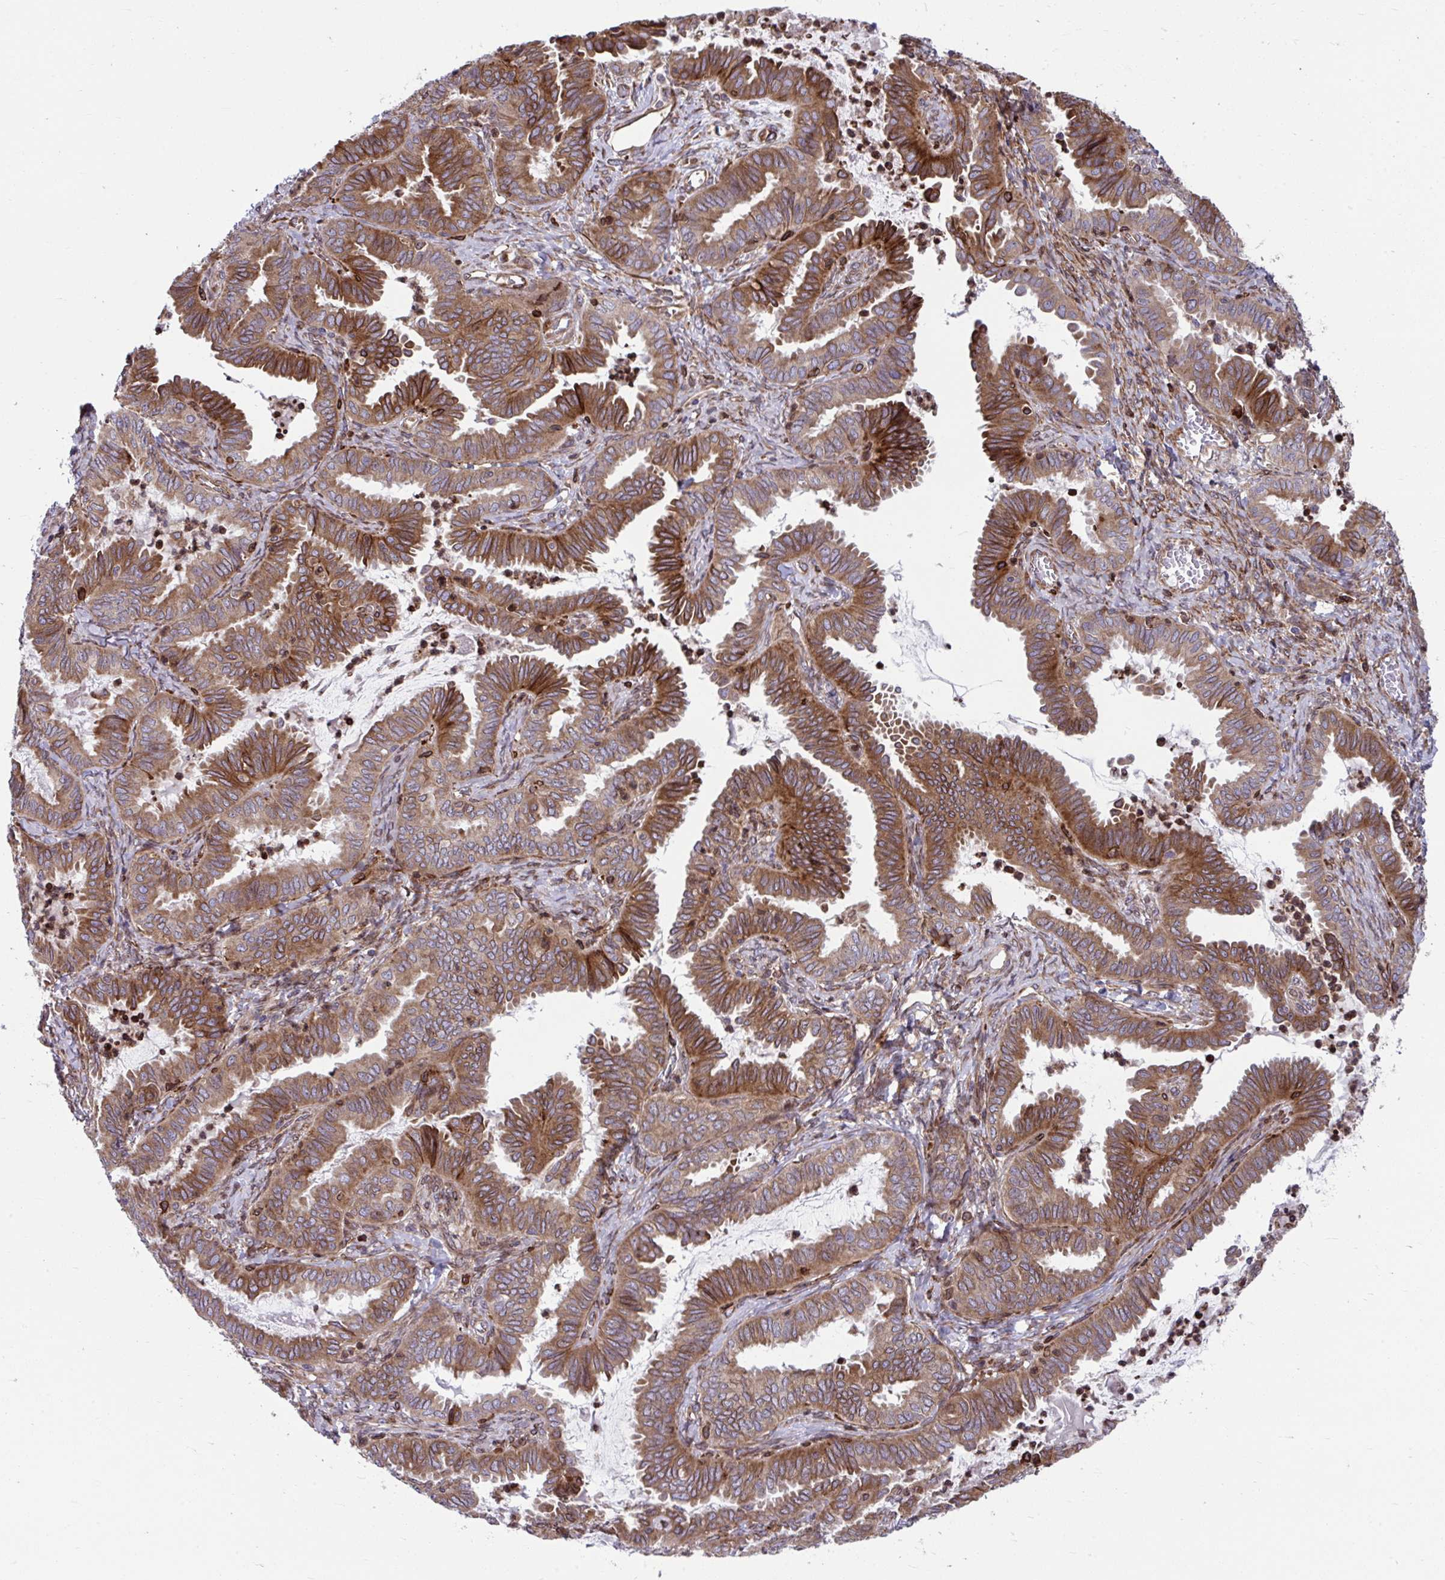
{"staining": {"intensity": "moderate", "quantity": ">75%", "location": "cytoplasmic/membranous"}, "tissue": "ovarian cancer", "cell_type": "Tumor cells", "image_type": "cancer", "snomed": [{"axis": "morphology", "description": "Carcinoma, endometroid"}, {"axis": "topography", "description": "Ovary"}], "caption": "An immunohistochemistry (IHC) image of neoplastic tissue is shown. Protein staining in brown highlights moderate cytoplasmic/membranous positivity in ovarian cancer (endometroid carcinoma) within tumor cells.", "gene": "STIM2", "patient": {"sex": "female", "age": 70}}